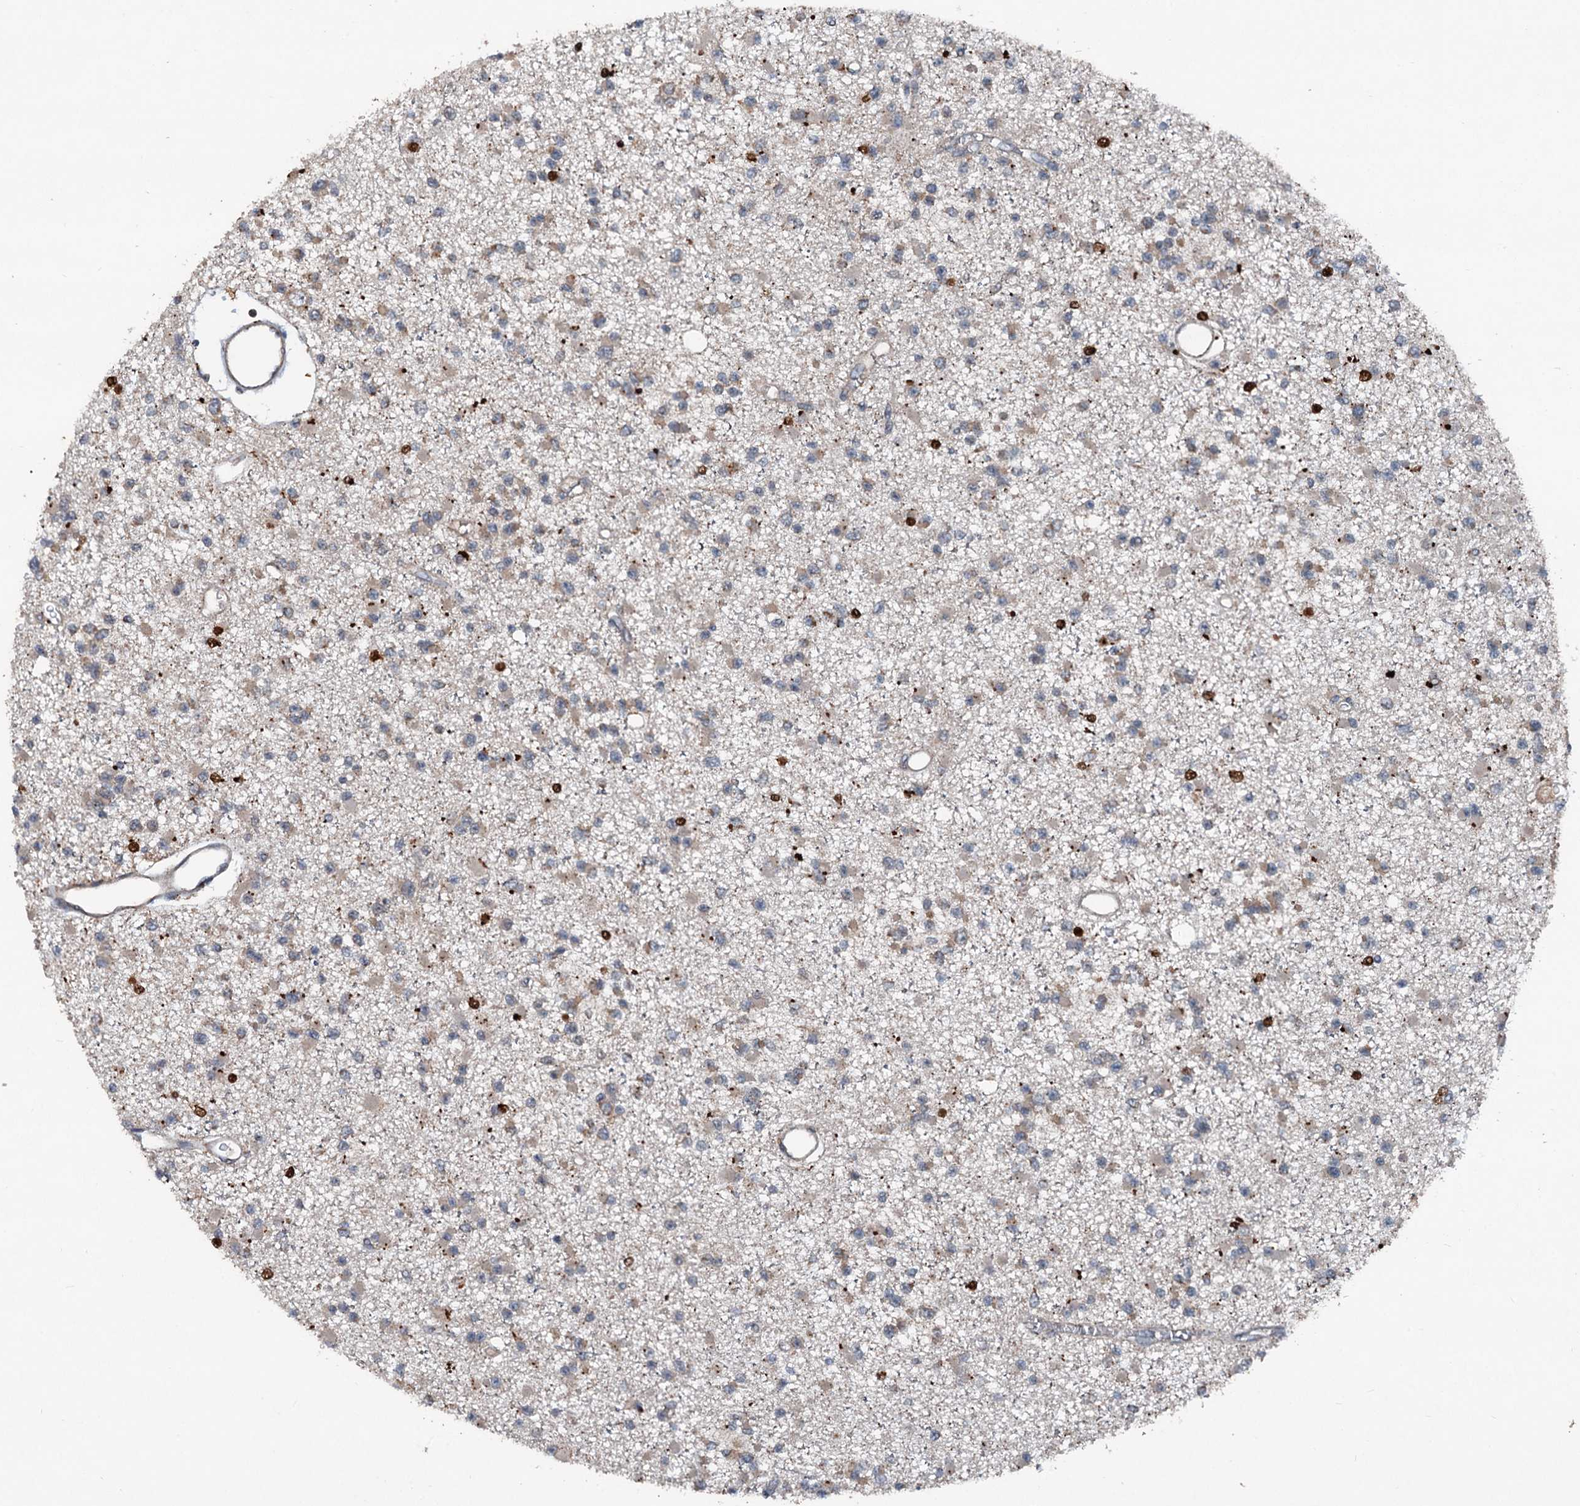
{"staining": {"intensity": "weak", "quantity": "25%-75%", "location": "cytoplasmic/membranous"}, "tissue": "glioma", "cell_type": "Tumor cells", "image_type": "cancer", "snomed": [{"axis": "morphology", "description": "Glioma, malignant, Low grade"}, {"axis": "topography", "description": "Brain"}], "caption": "There is low levels of weak cytoplasmic/membranous expression in tumor cells of malignant low-grade glioma, as demonstrated by immunohistochemical staining (brown color).", "gene": "N4BP2L2", "patient": {"sex": "female", "age": 22}}